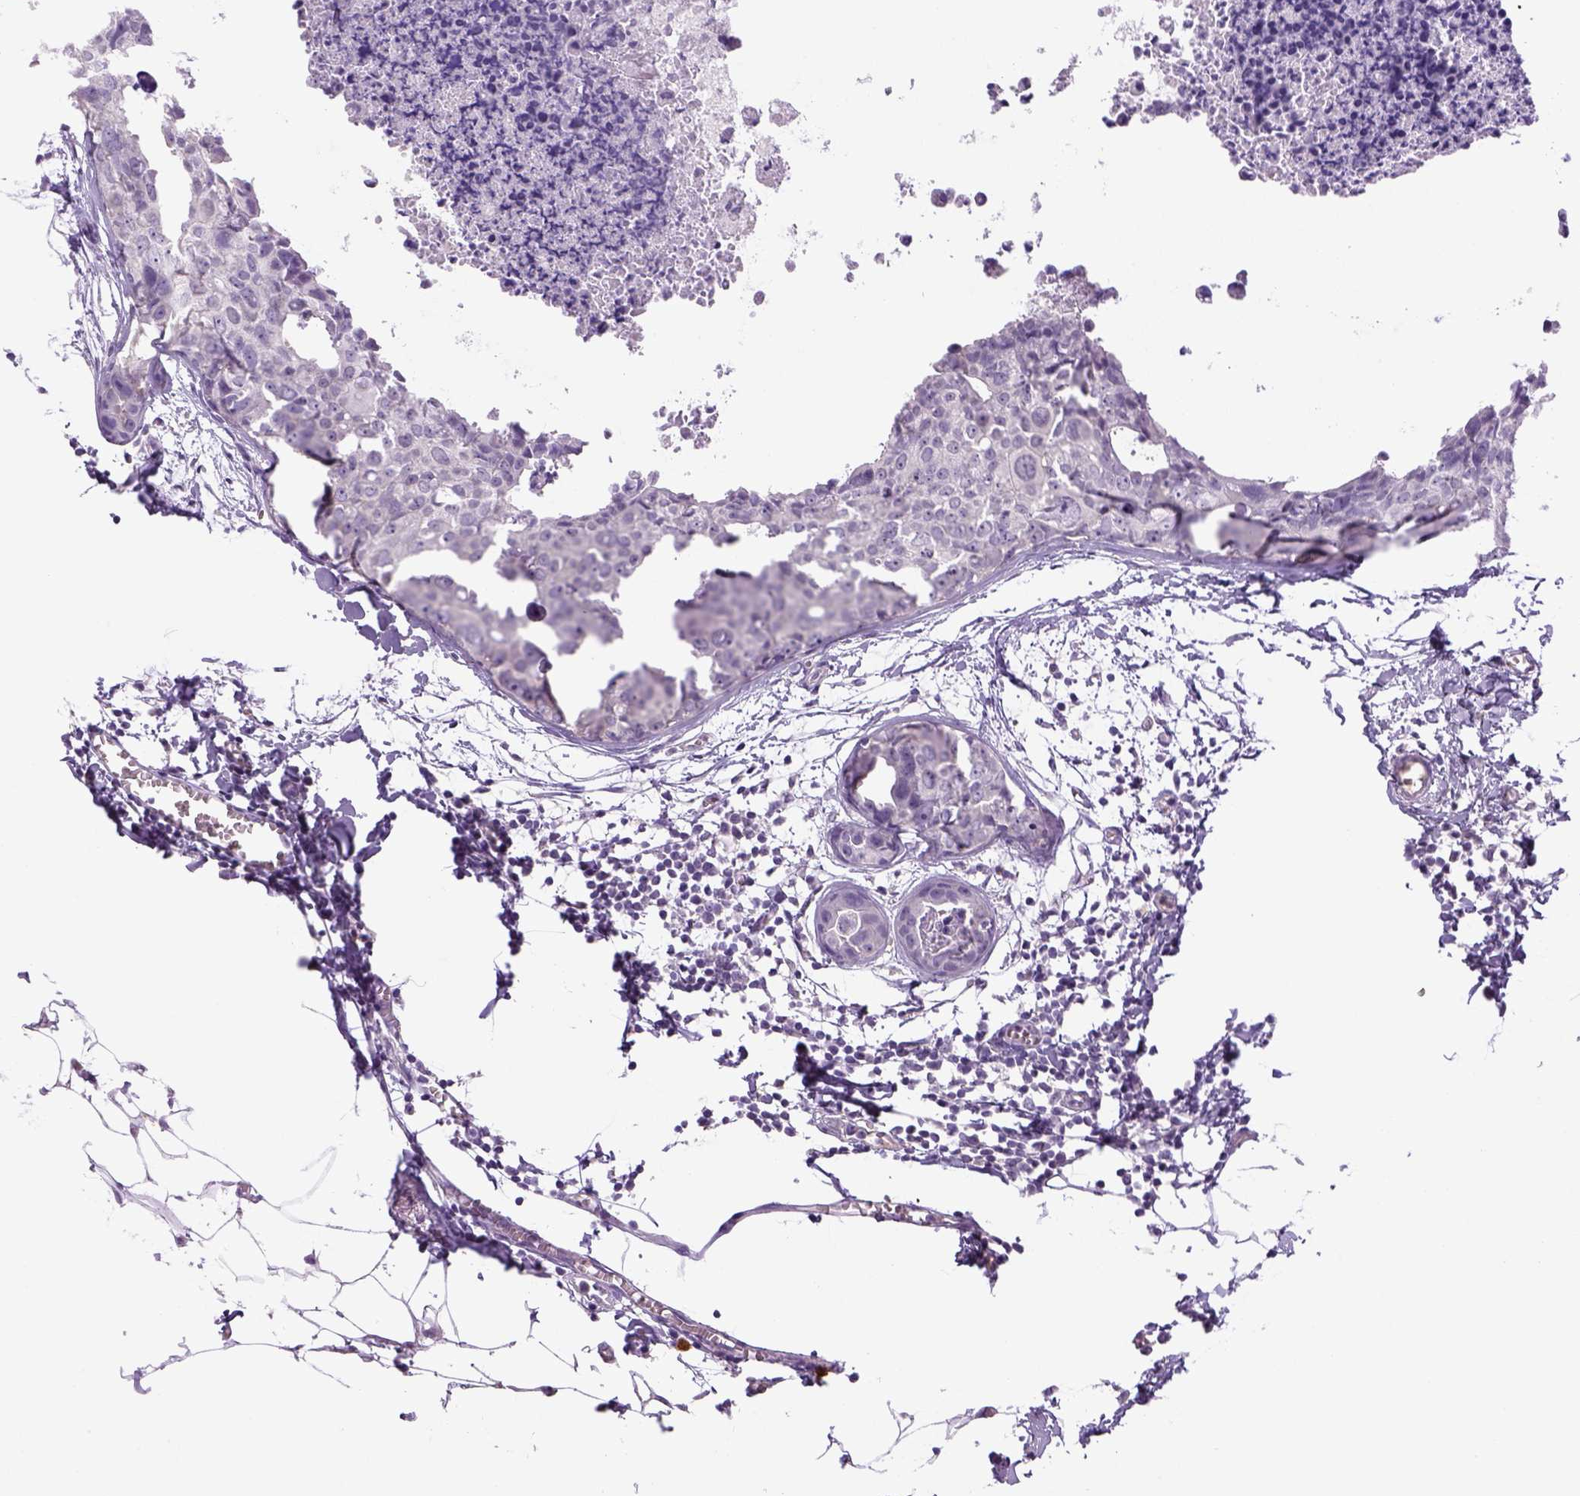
{"staining": {"intensity": "negative", "quantity": "none", "location": "none"}, "tissue": "breast cancer", "cell_type": "Tumor cells", "image_type": "cancer", "snomed": [{"axis": "morphology", "description": "Duct carcinoma"}, {"axis": "topography", "description": "Breast"}], "caption": "A high-resolution histopathology image shows immunohistochemistry staining of breast cancer, which demonstrates no significant expression in tumor cells.", "gene": "DBH", "patient": {"sex": "female", "age": 38}}